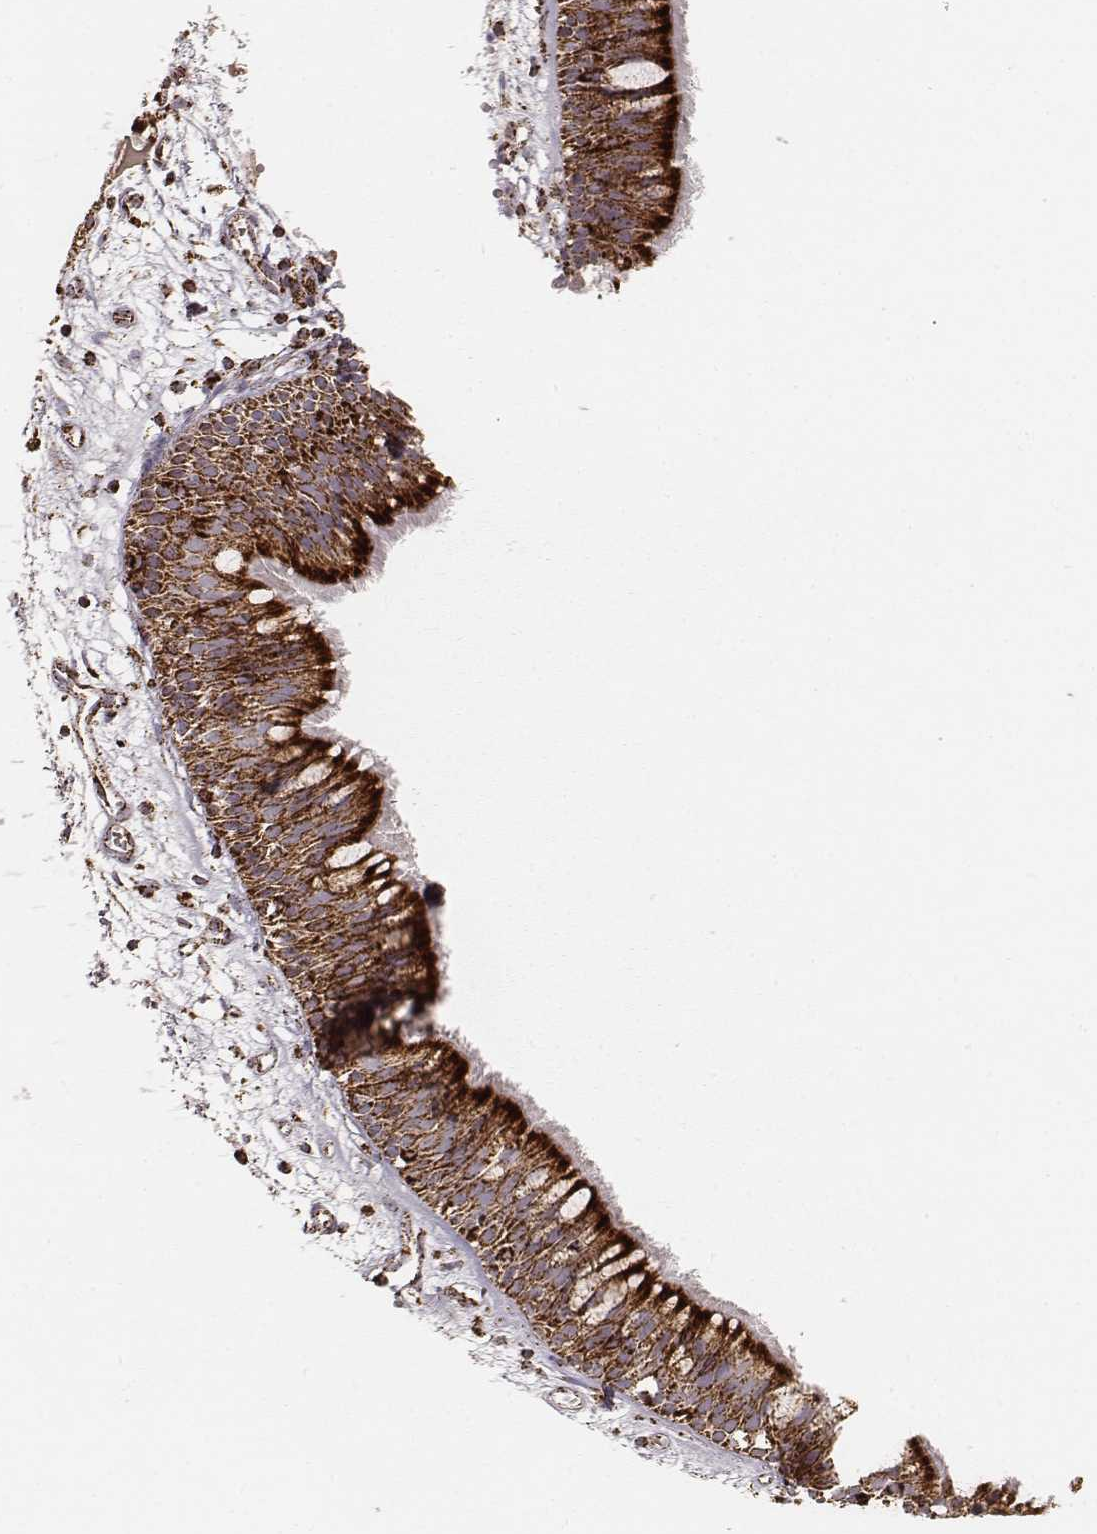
{"staining": {"intensity": "strong", "quantity": ">75%", "location": "cytoplasmic/membranous"}, "tissue": "bronchus", "cell_type": "Respiratory epithelial cells", "image_type": "normal", "snomed": [{"axis": "morphology", "description": "Normal tissue, NOS"}, {"axis": "morphology", "description": "Squamous cell carcinoma, NOS"}, {"axis": "topography", "description": "Cartilage tissue"}, {"axis": "topography", "description": "Bronchus"}, {"axis": "topography", "description": "Lung"}], "caption": "High-magnification brightfield microscopy of unremarkable bronchus stained with DAB (3,3'-diaminobenzidine) (brown) and counterstained with hematoxylin (blue). respiratory epithelial cells exhibit strong cytoplasmic/membranous staining is identified in about>75% of cells. (IHC, brightfield microscopy, high magnification).", "gene": "CS", "patient": {"sex": "male", "age": 66}}